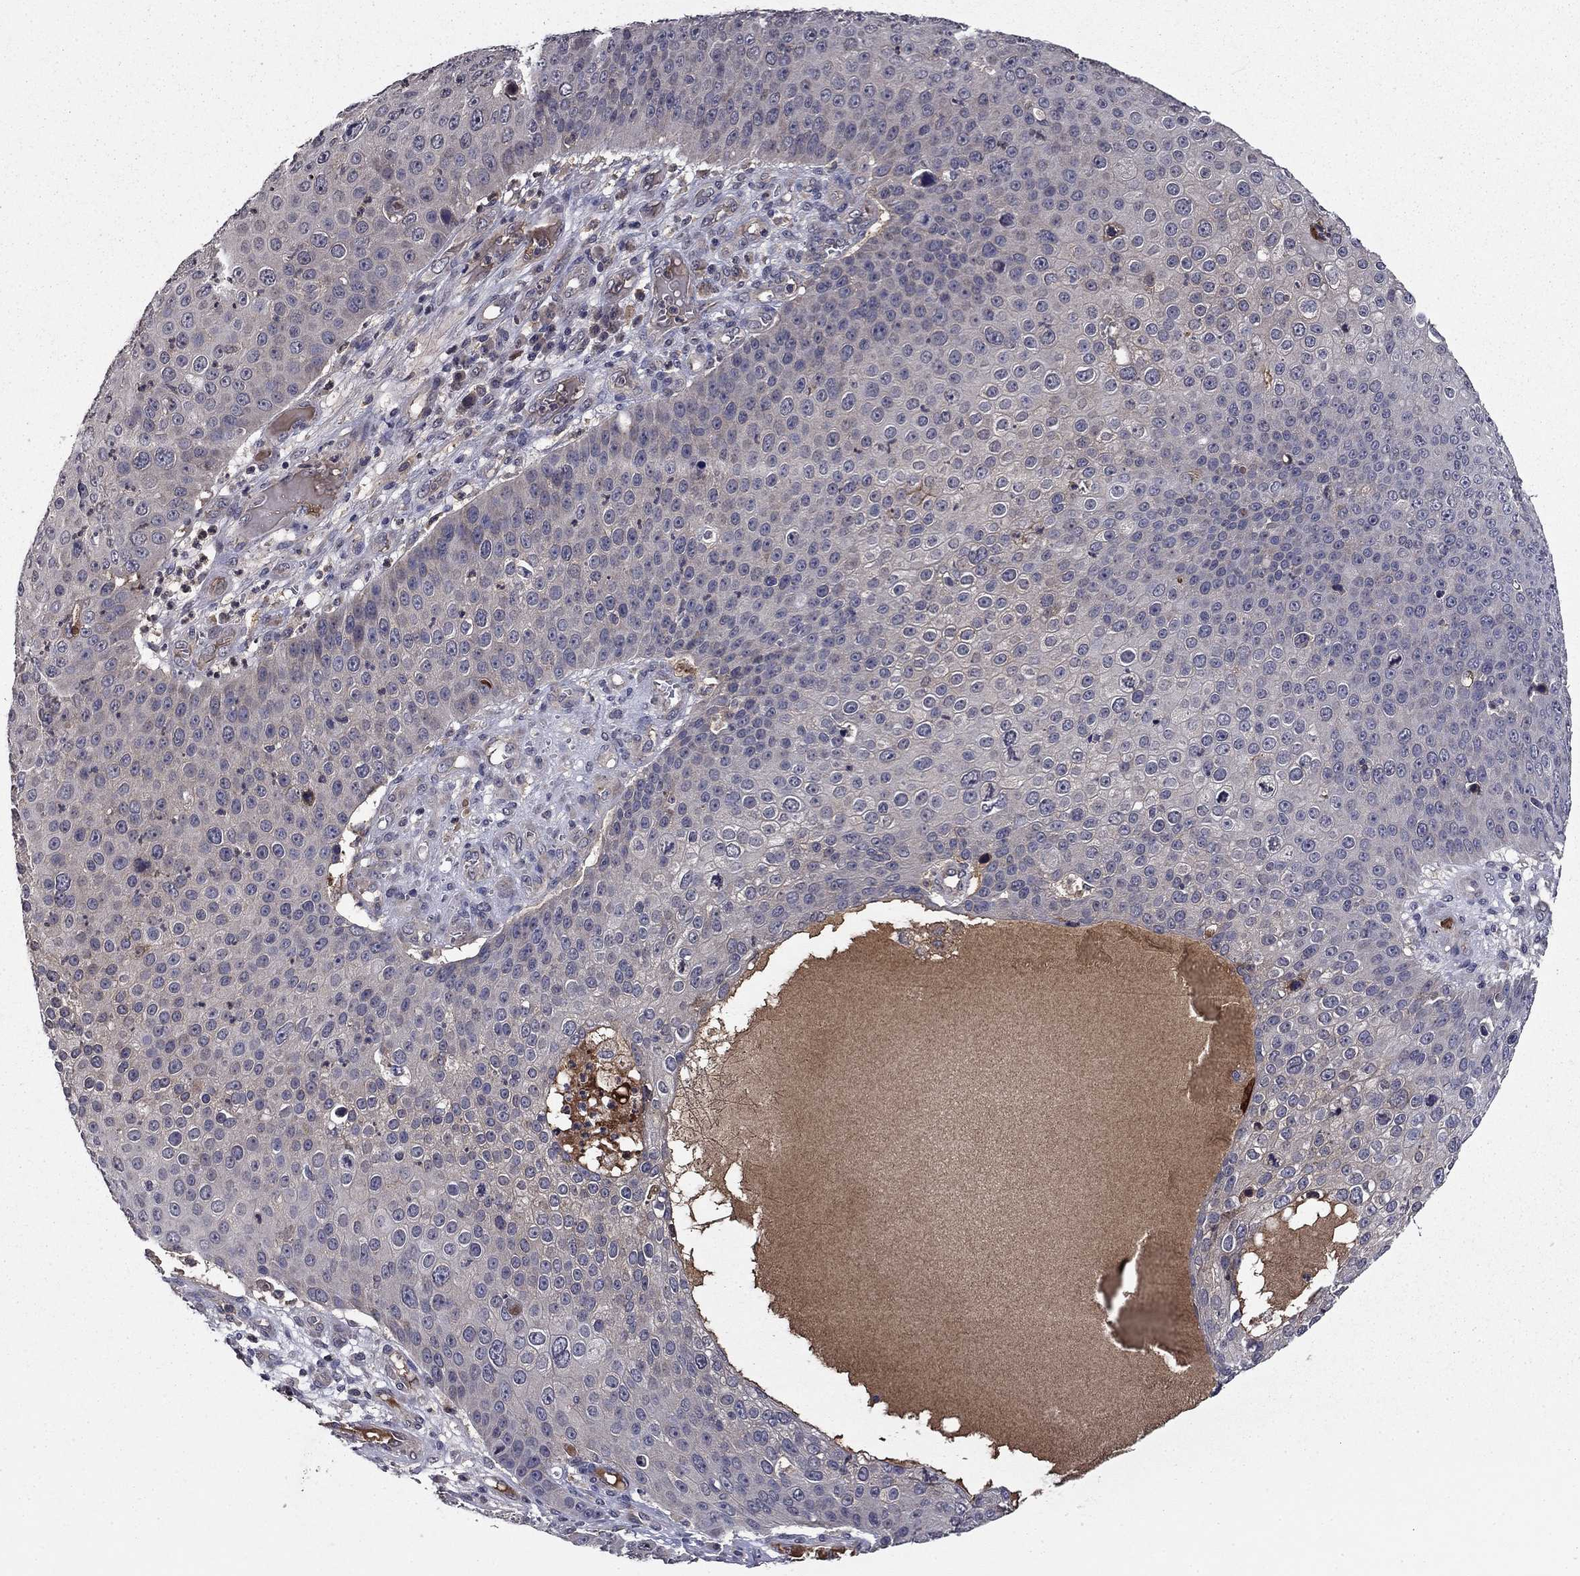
{"staining": {"intensity": "negative", "quantity": "none", "location": "none"}, "tissue": "skin cancer", "cell_type": "Tumor cells", "image_type": "cancer", "snomed": [{"axis": "morphology", "description": "Squamous cell carcinoma, NOS"}, {"axis": "topography", "description": "Skin"}], "caption": "Immunohistochemistry of human skin cancer (squamous cell carcinoma) reveals no staining in tumor cells.", "gene": "PROS1", "patient": {"sex": "male", "age": 71}}